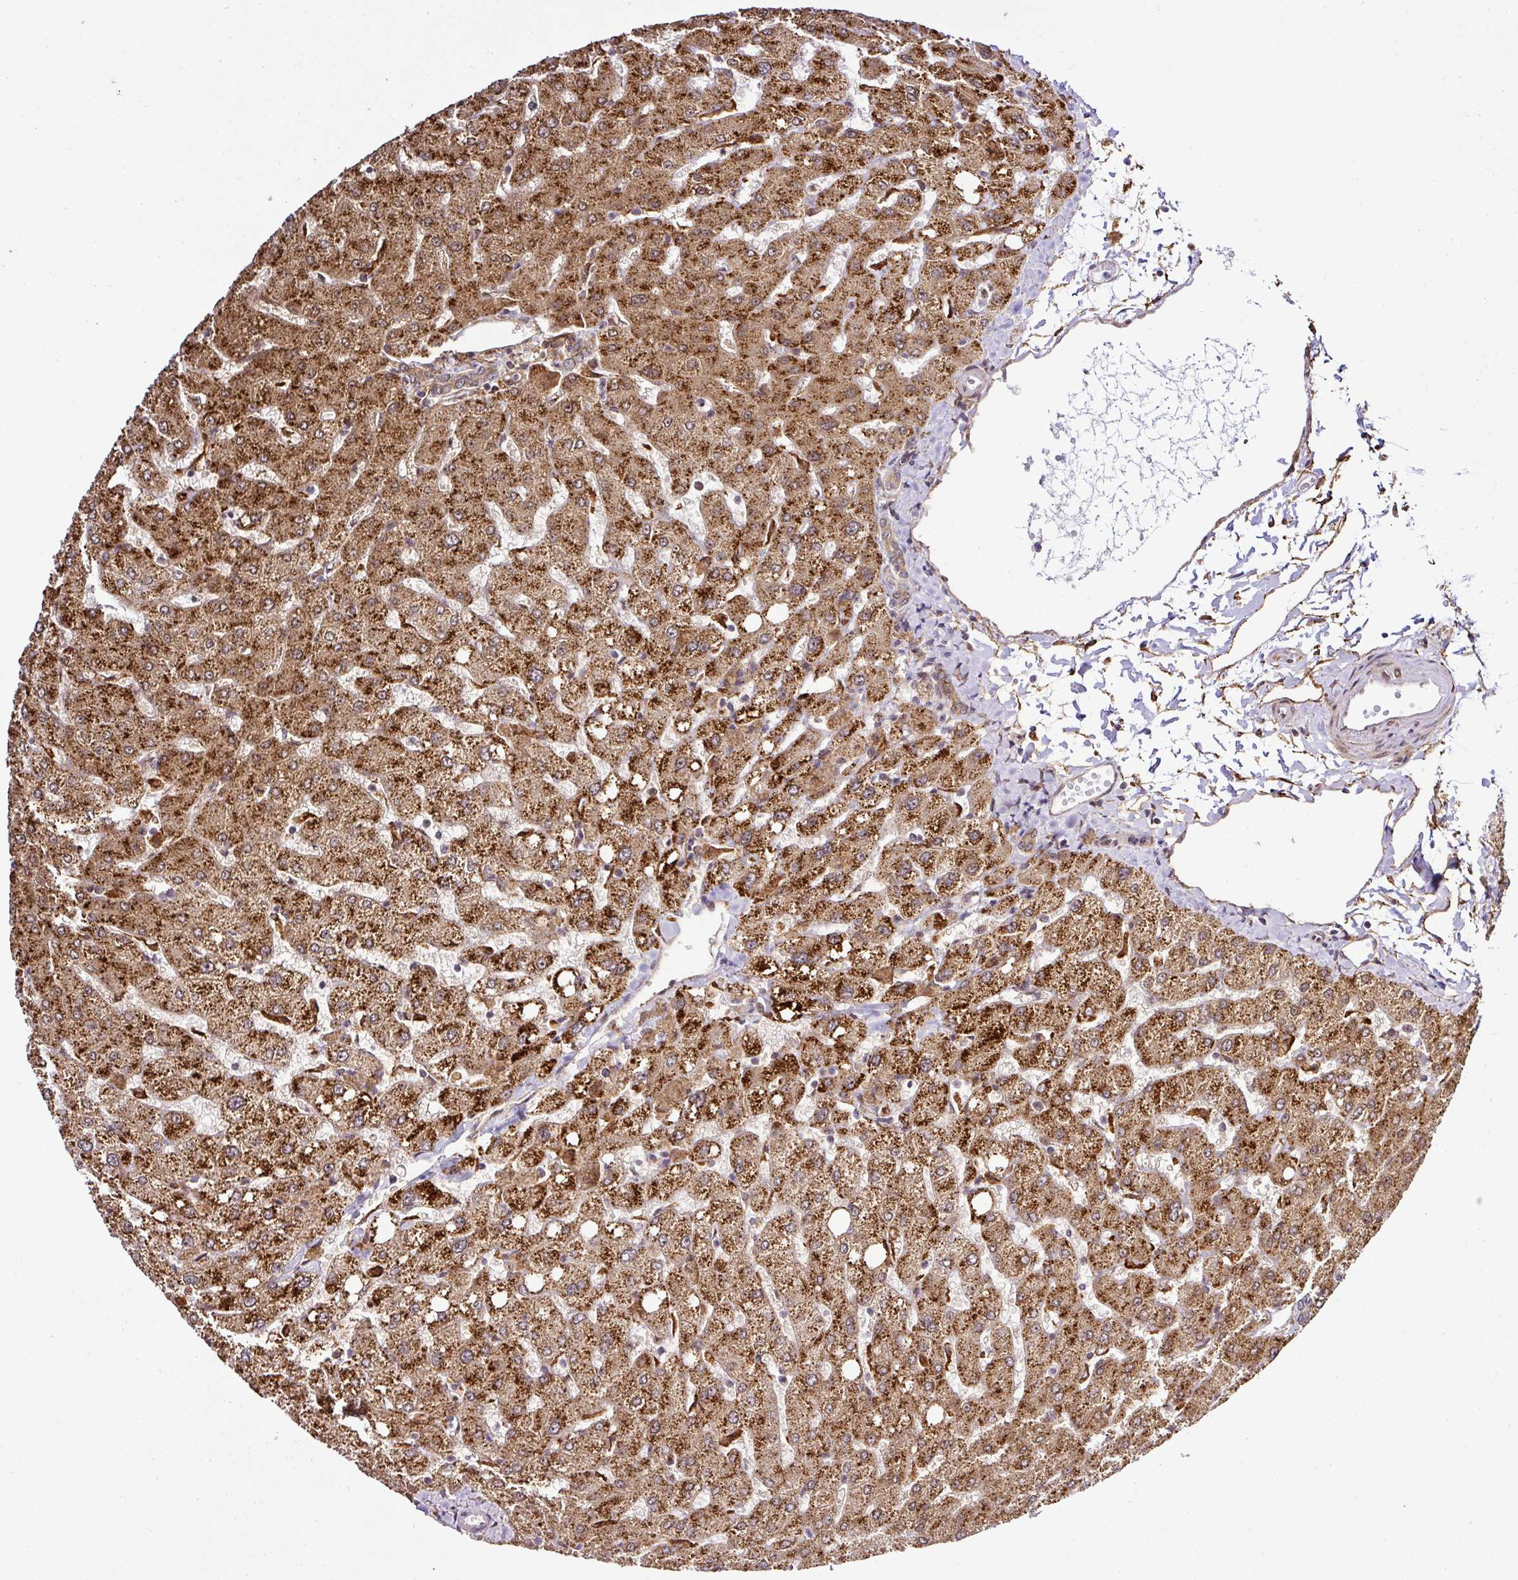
{"staining": {"intensity": "weak", "quantity": ">75%", "location": "cytoplasmic/membranous"}, "tissue": "liver", "cell_type": "Cholangiocytes", "image_type": "normal", "snomed": [{"axis": "morphology", "description": "Normal tissue, NOS"}, {"axis": "topography", "description": "Liver"}], "caption": "Weak cytoplasmic/membranous expression is present in about >75% of cholangiocytes in normal liver.", "gene": "FAM153A", "patient": {"sex": "female", "age": 54}}